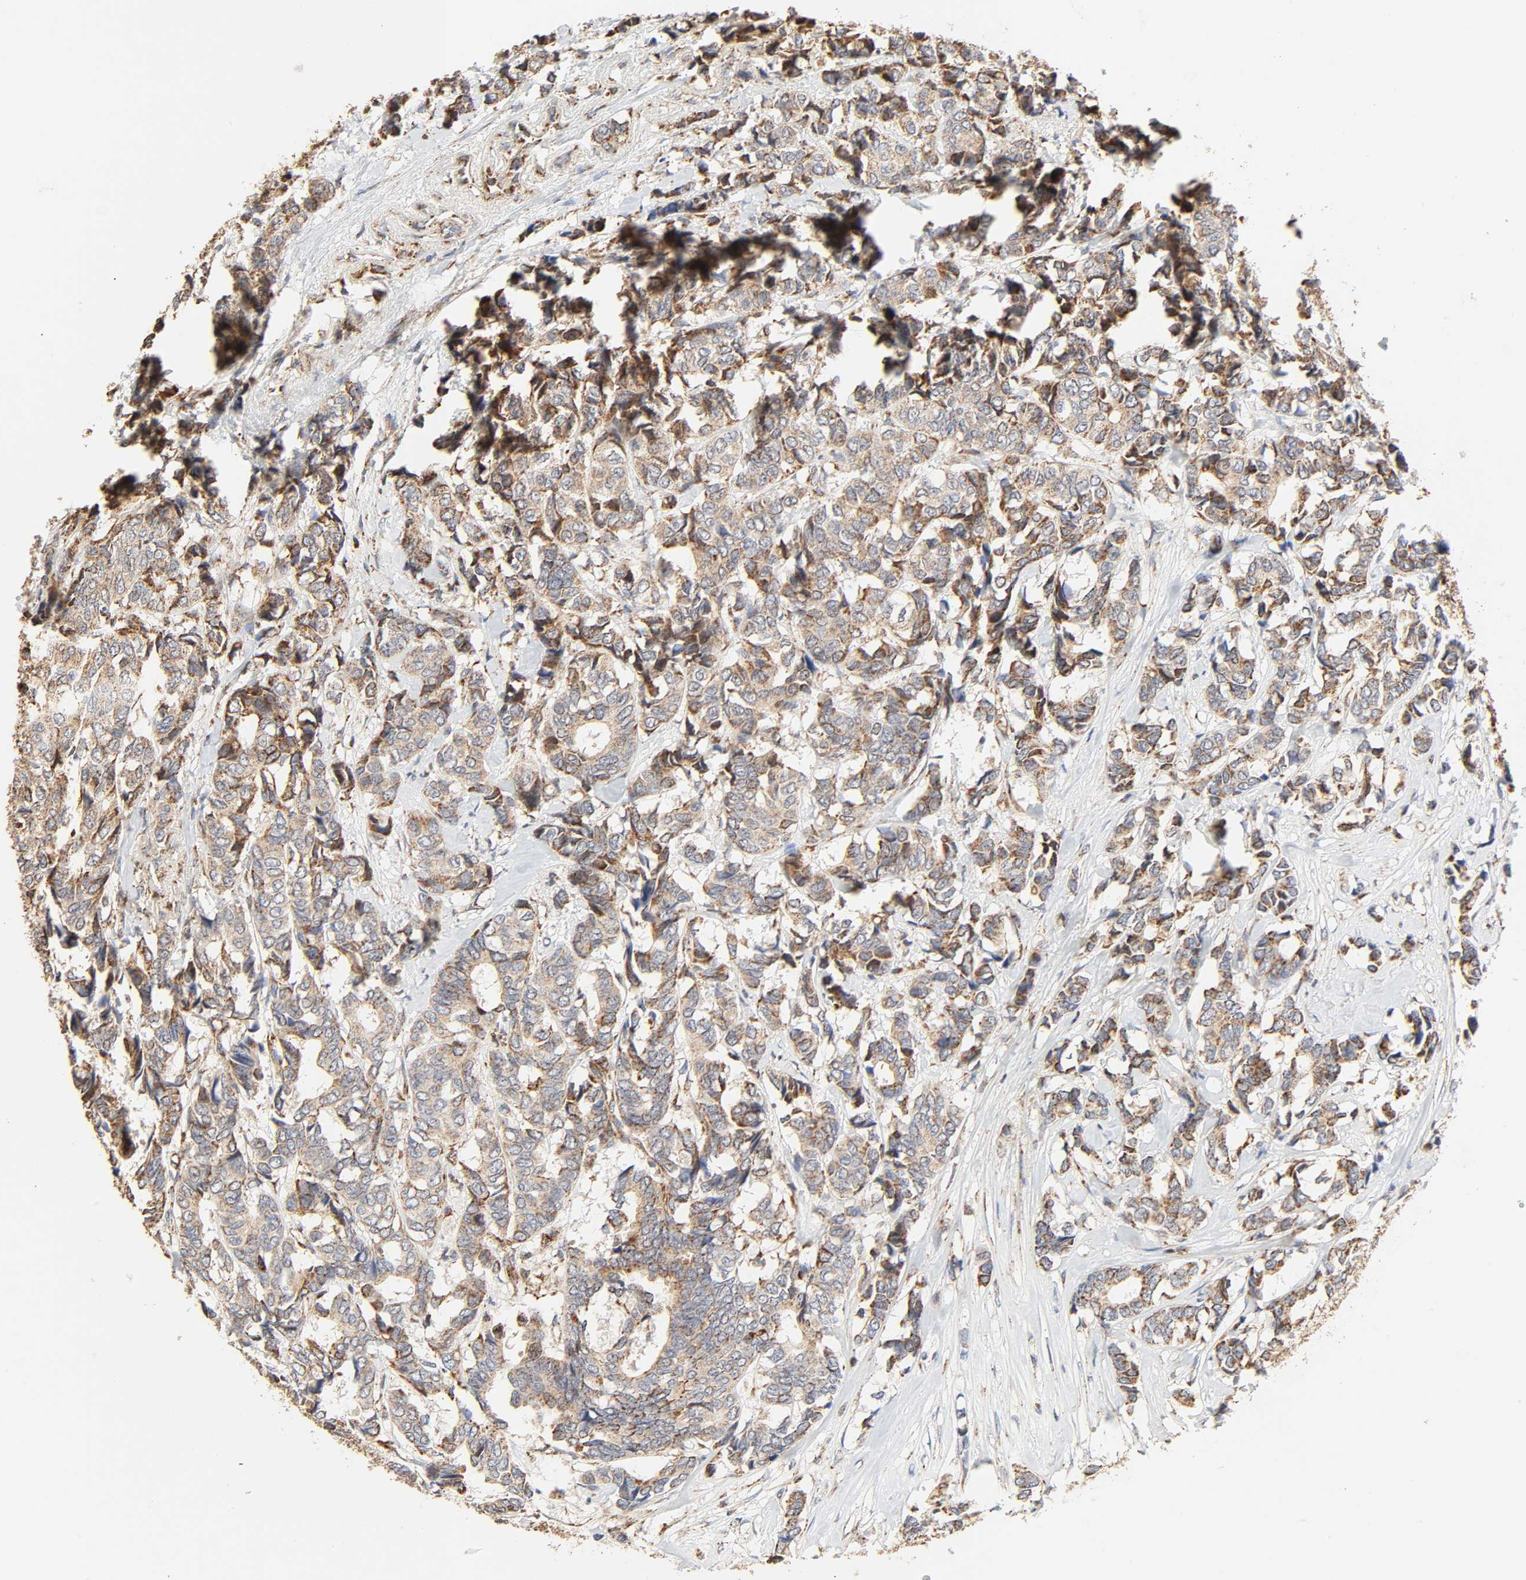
{"staining": {"intensity": "moderate", "quantity": ">75%", "location": "cytoplasmic/membranous"}, "tissue": "breast cancer", "cell_type": "Tumor cells", "image_type": "cancer", "snomed": [{"axis": "morphology", "description": "Duct carcinoma"}, {"axis": "topography", "description": "Breast"}], "caption": "Immunohistochemistry (IHC) micrograph of human breast cancer (invasive ductal carcinoma) stained for a protein (brown), which exhibits medium levels of moderate cytoplasmic/membranous positivity in about >75% of tumor cells.", "gene": "ZMAT5", "patient": {"sex": "female", "age": 87}}